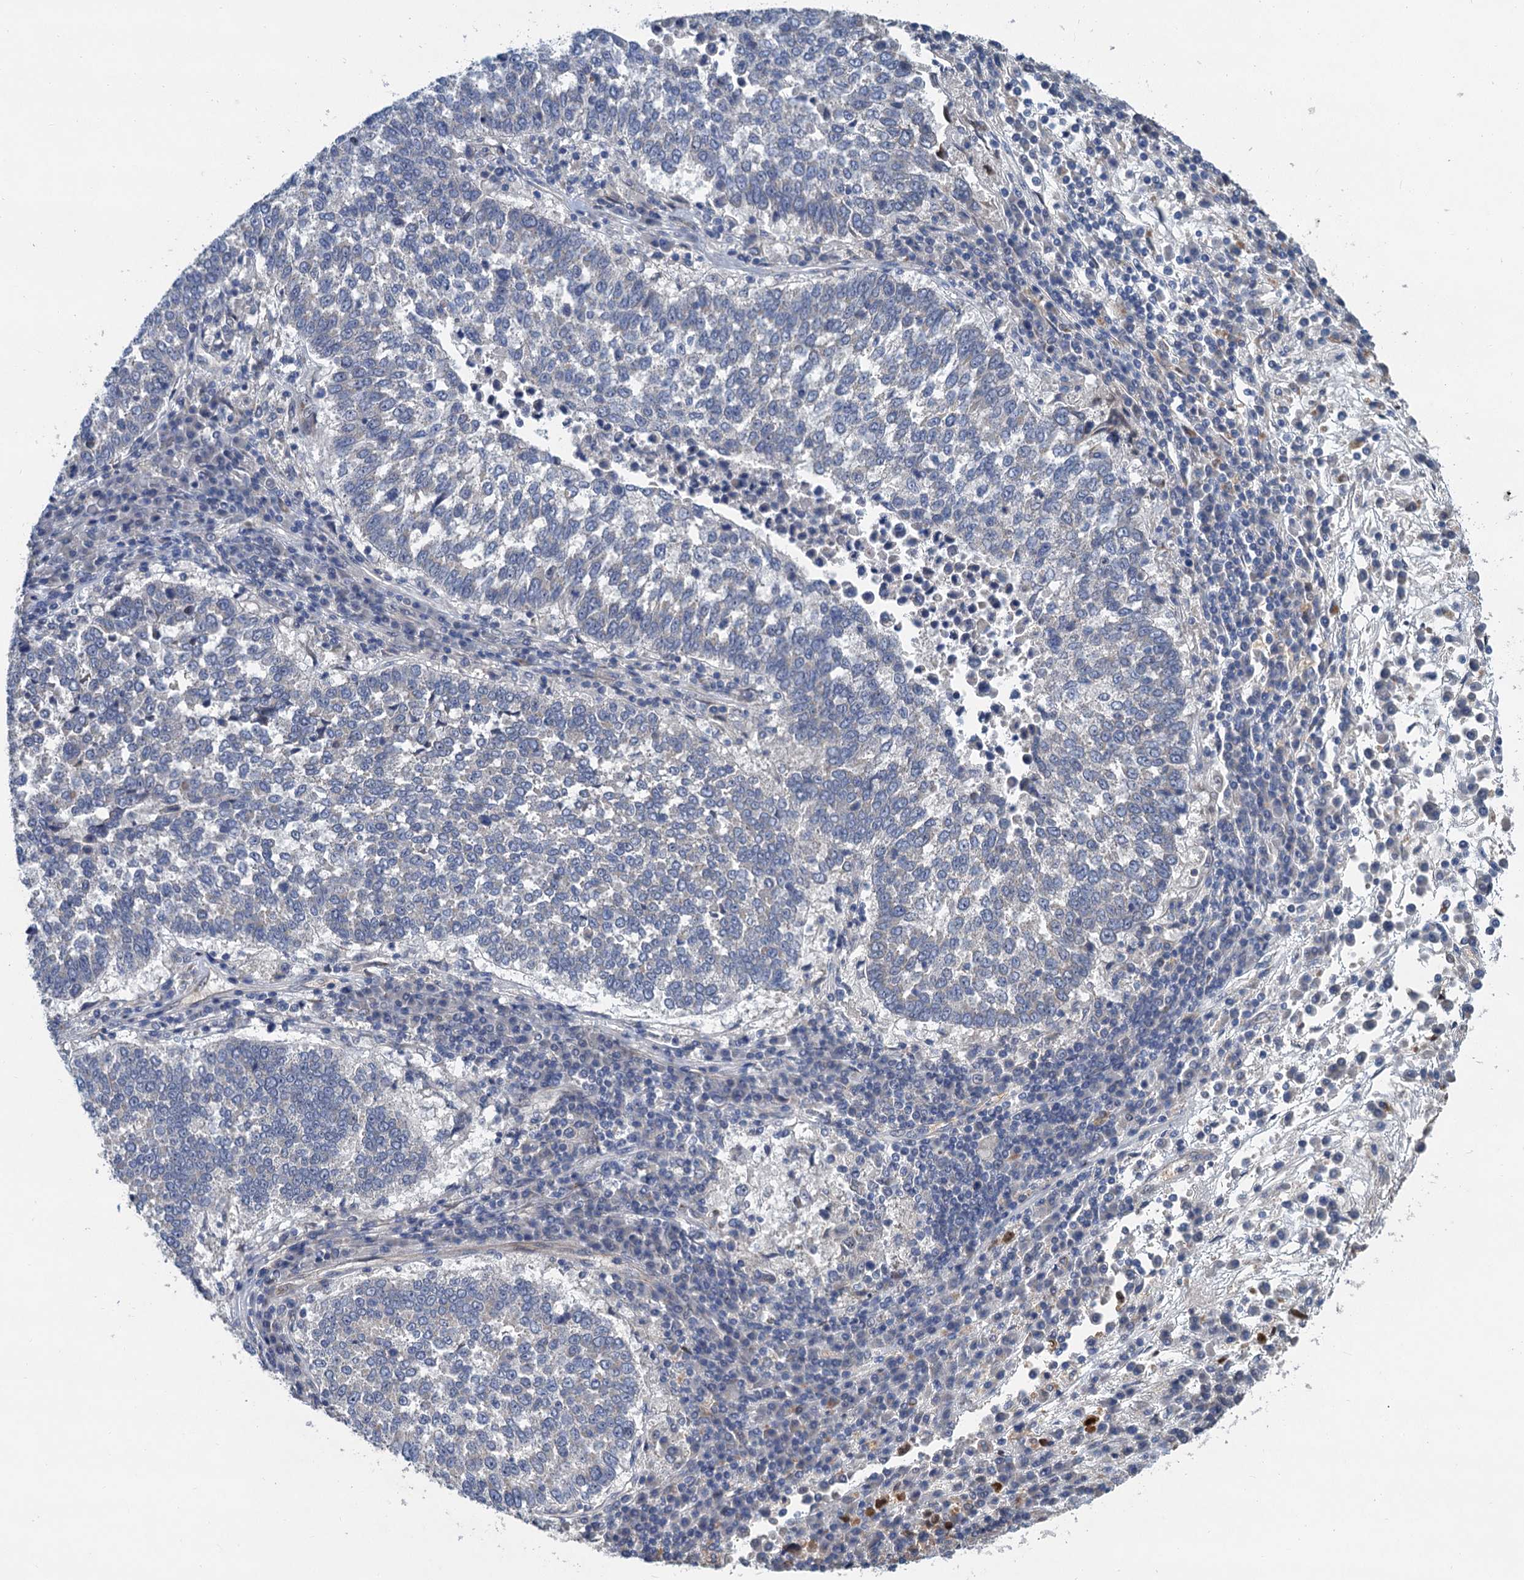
{"staining": {"intensity": "negative", "quantity": "none", "location": "none"}, "tissue": "lung cancer", "cell_type": "Tumor cells", "image_type": "cancer", "snomed": [{"axis": "morphology", "description": "Squamous cell carcinoma, NOS"}, {"axis": "topography", "description": "Lung"}], "caption": "Tumor cells show no significant expression in lung cancer.", "gene": "TRAF7", "patient": {"sex": "male", "age": 73}}